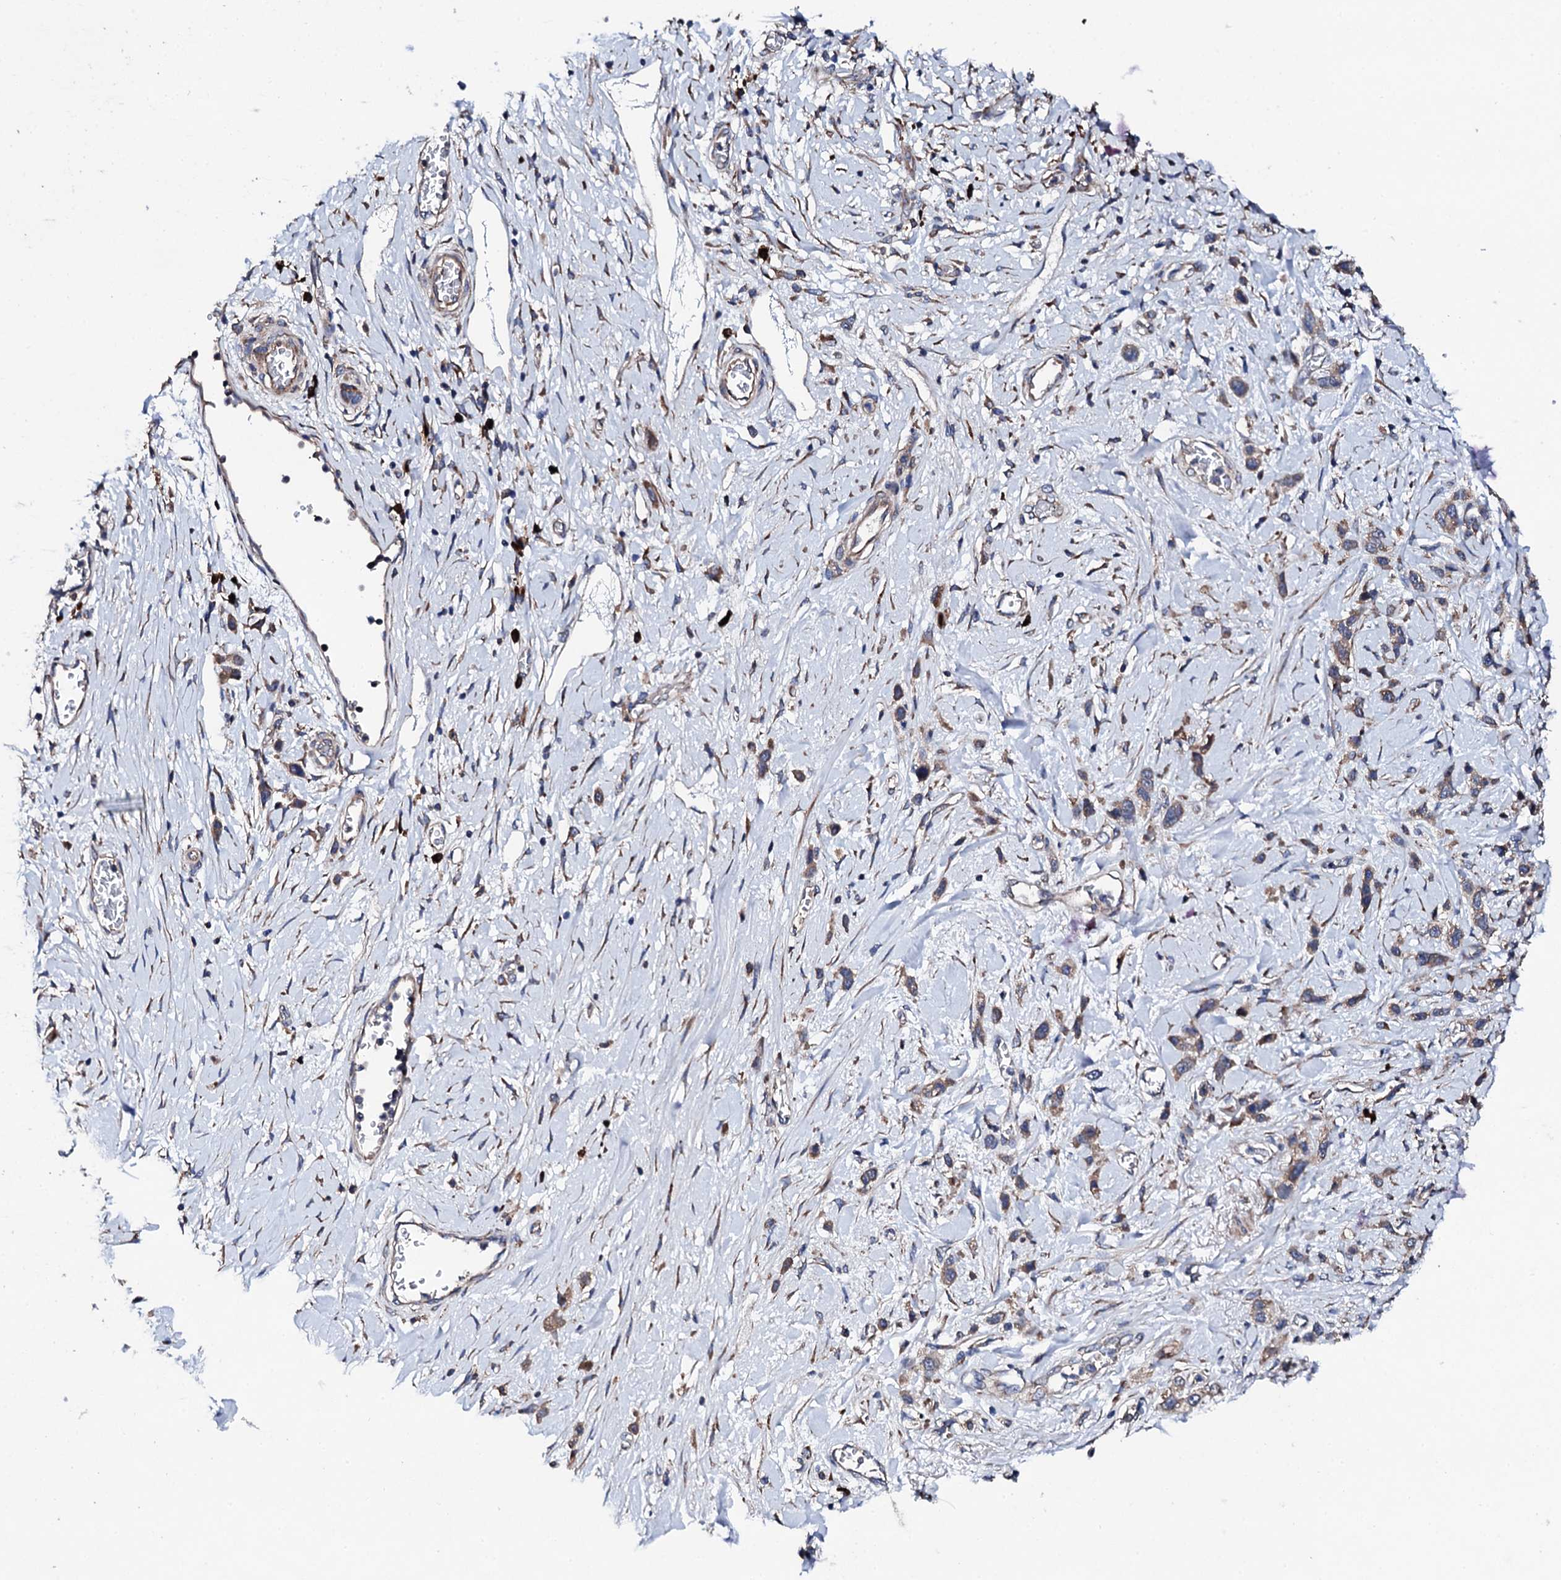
{"staining": {"intensity": "weak", "quantity": ">75%", "location": "cytoplasmic/membranous"}, "tissue": "stomach cancer", "cell_type": "Tumor cells", "image_type": "cancer", "snomed": [{"axis": "morphology", "description": "Adenocarcinoma, NOS"}, {"axis": "morphology", "description": "Adenocarcinoma, High grade"}, {"axis": "topography", "description": "Stomach, upper"}, {"axis": "topography", "description": "Stomach, lower"}], "caption": "Adenocarcinoma (stomach) stained with a brown dye shows weak cytoplasmic/membranous positive expression in about >75% of tumor cells.", "gene": "LIPT2", "patient": {"sex": "female", "age": 65}}